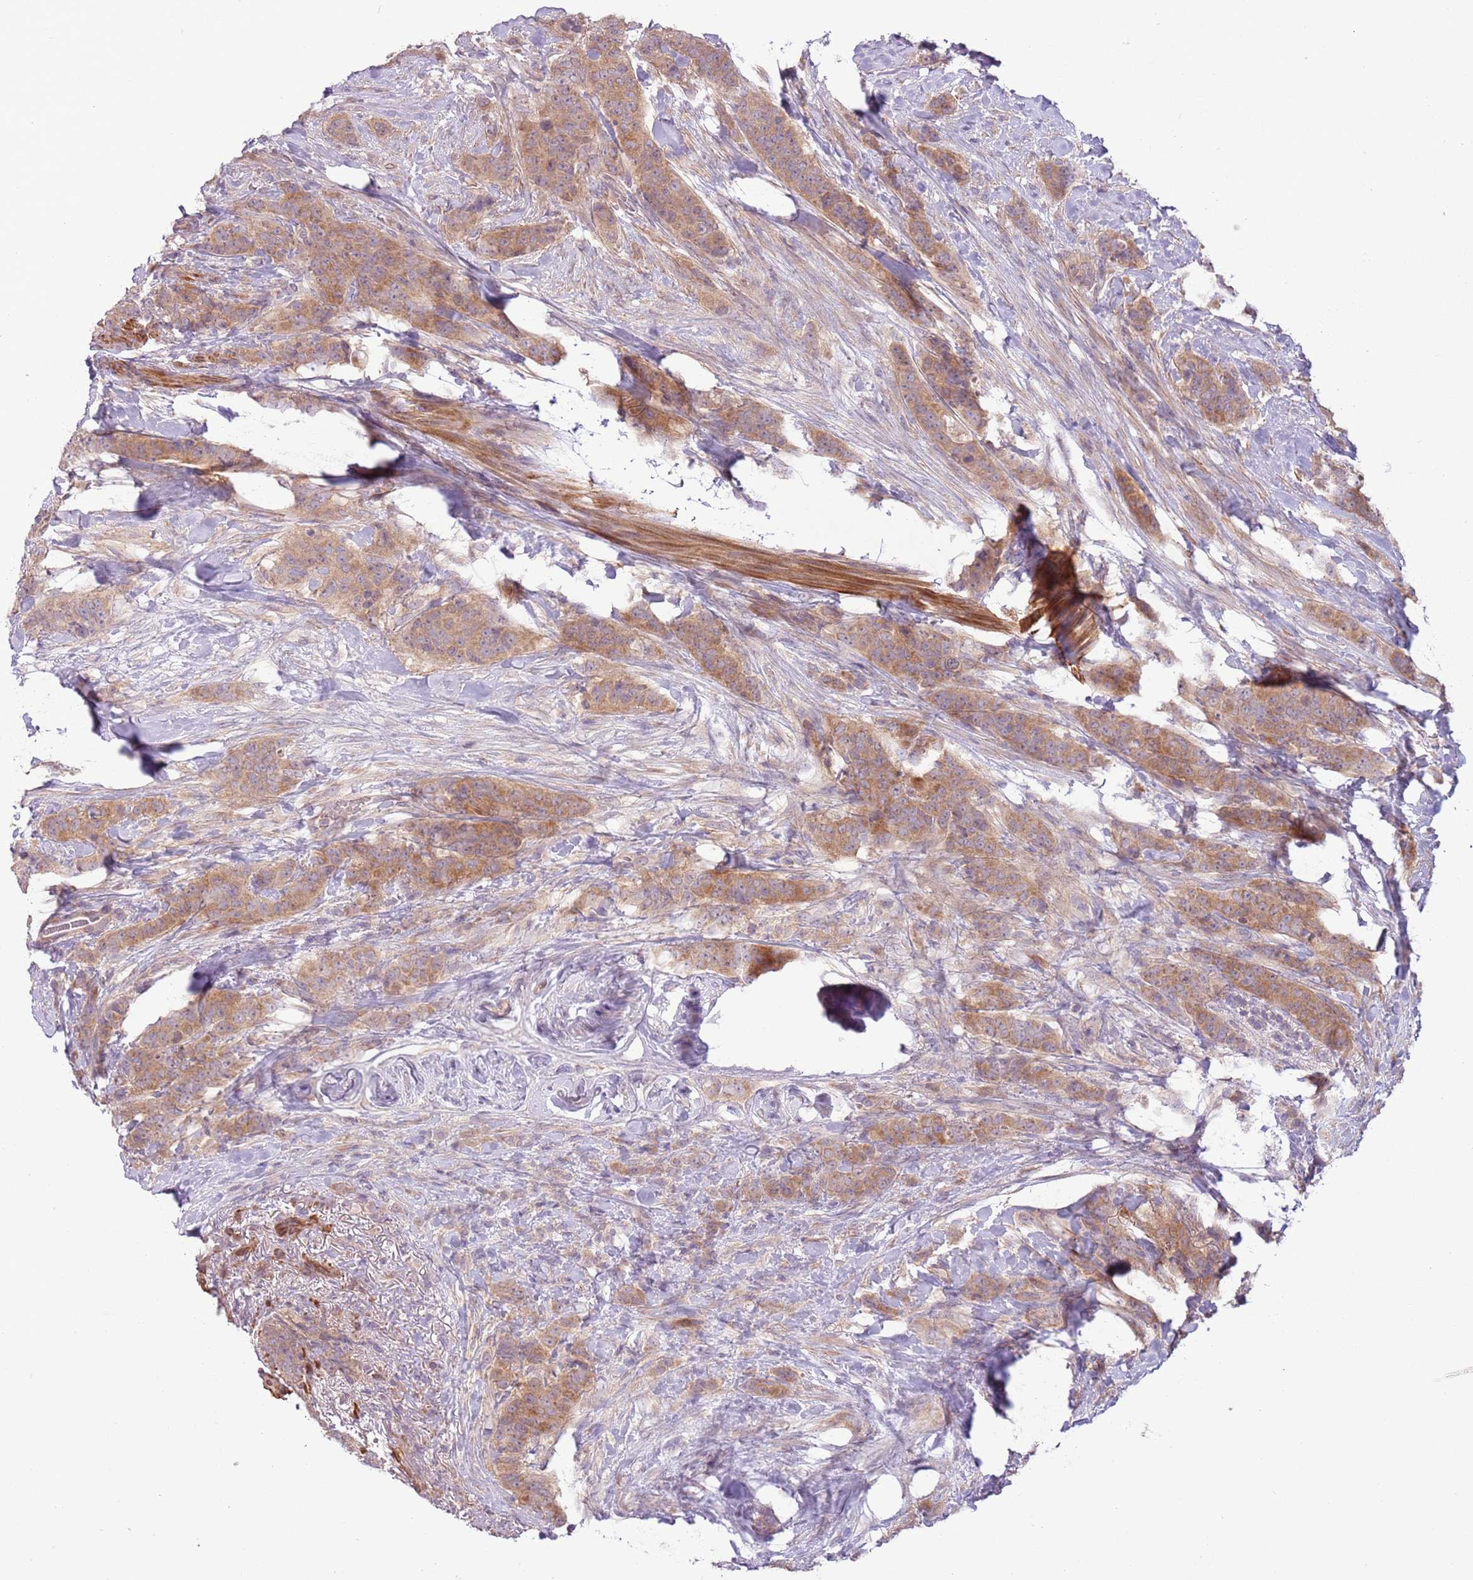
{"staining": {"intensity": "moderate", "quantity": ">75%", "location": "cytoplasmic/membranous"}, "tissue": "breast cancer", "cell_type": "Tumor cells", "image_type": "cancer", "snomed": [{"axis": "morphology", "description": "Duct carcinoma"}, {"axis": "topography", "description": "Breast"}], "caption": "IHC histopathology image of human infiltrating ductal carcinoma (breast) stained for a protein (brown), which displays medium levels of moderate cytoplasmic/membranous staining in about >75% of tumor cells.", "gene": "DTD2", "patient": {"sex": "female", "age": 40}}